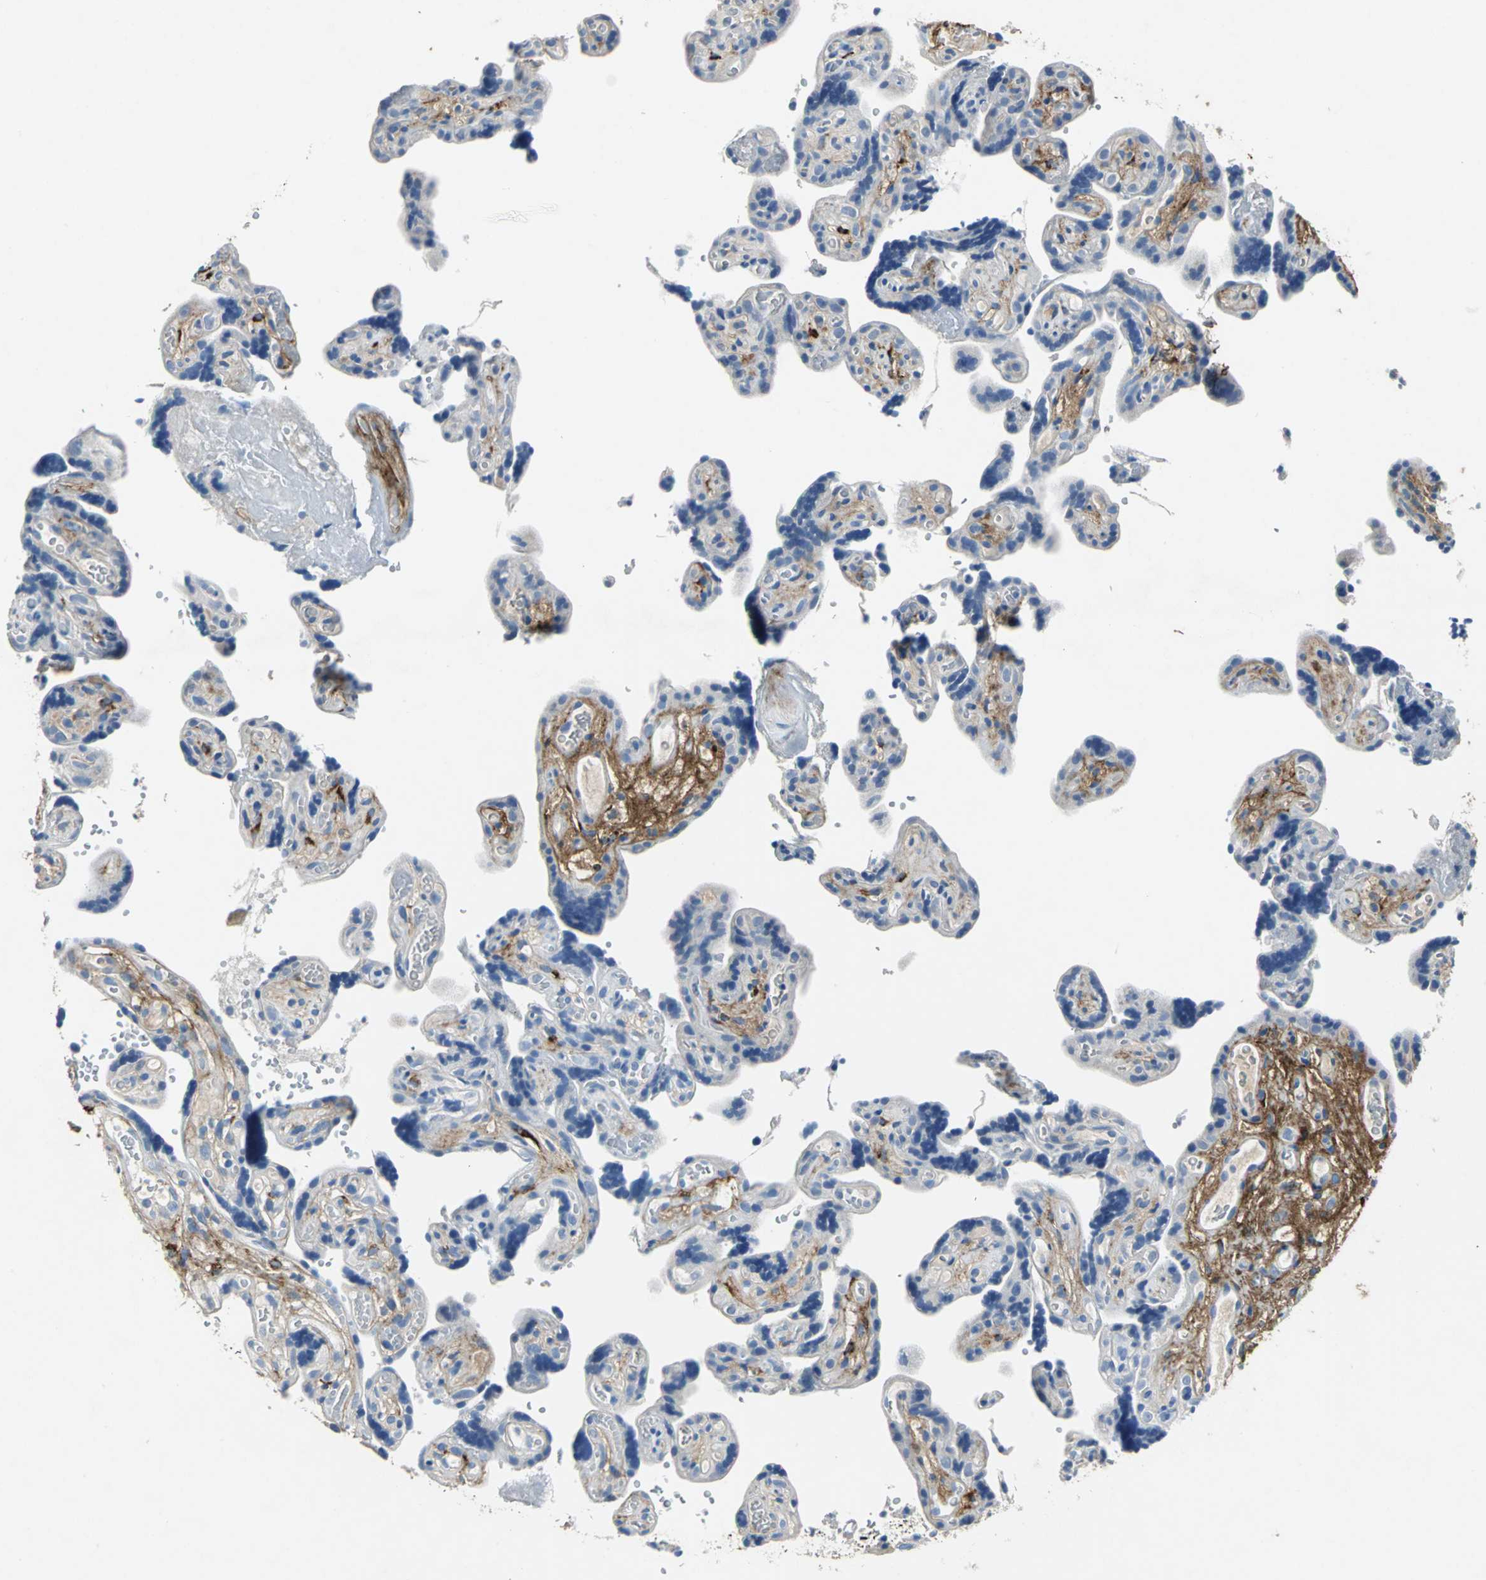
{"staining": {"intensity": "negative", "quantity": "none", "location": "none"}, "tissue": "placenta", "cell_type": "Decidual cells", "image_type": "normal", "snomed": [{"axis": "morphology", "description": "Normal tissue, NOS"}, {"axis": "topography", "description": "Placenta"}], "caption": "Immunohistochemical staining of normal placenta displays no significant positivity in decidual cells.", "gene": "EFNB3", "patient": {"sex": "female", "age": 30}}